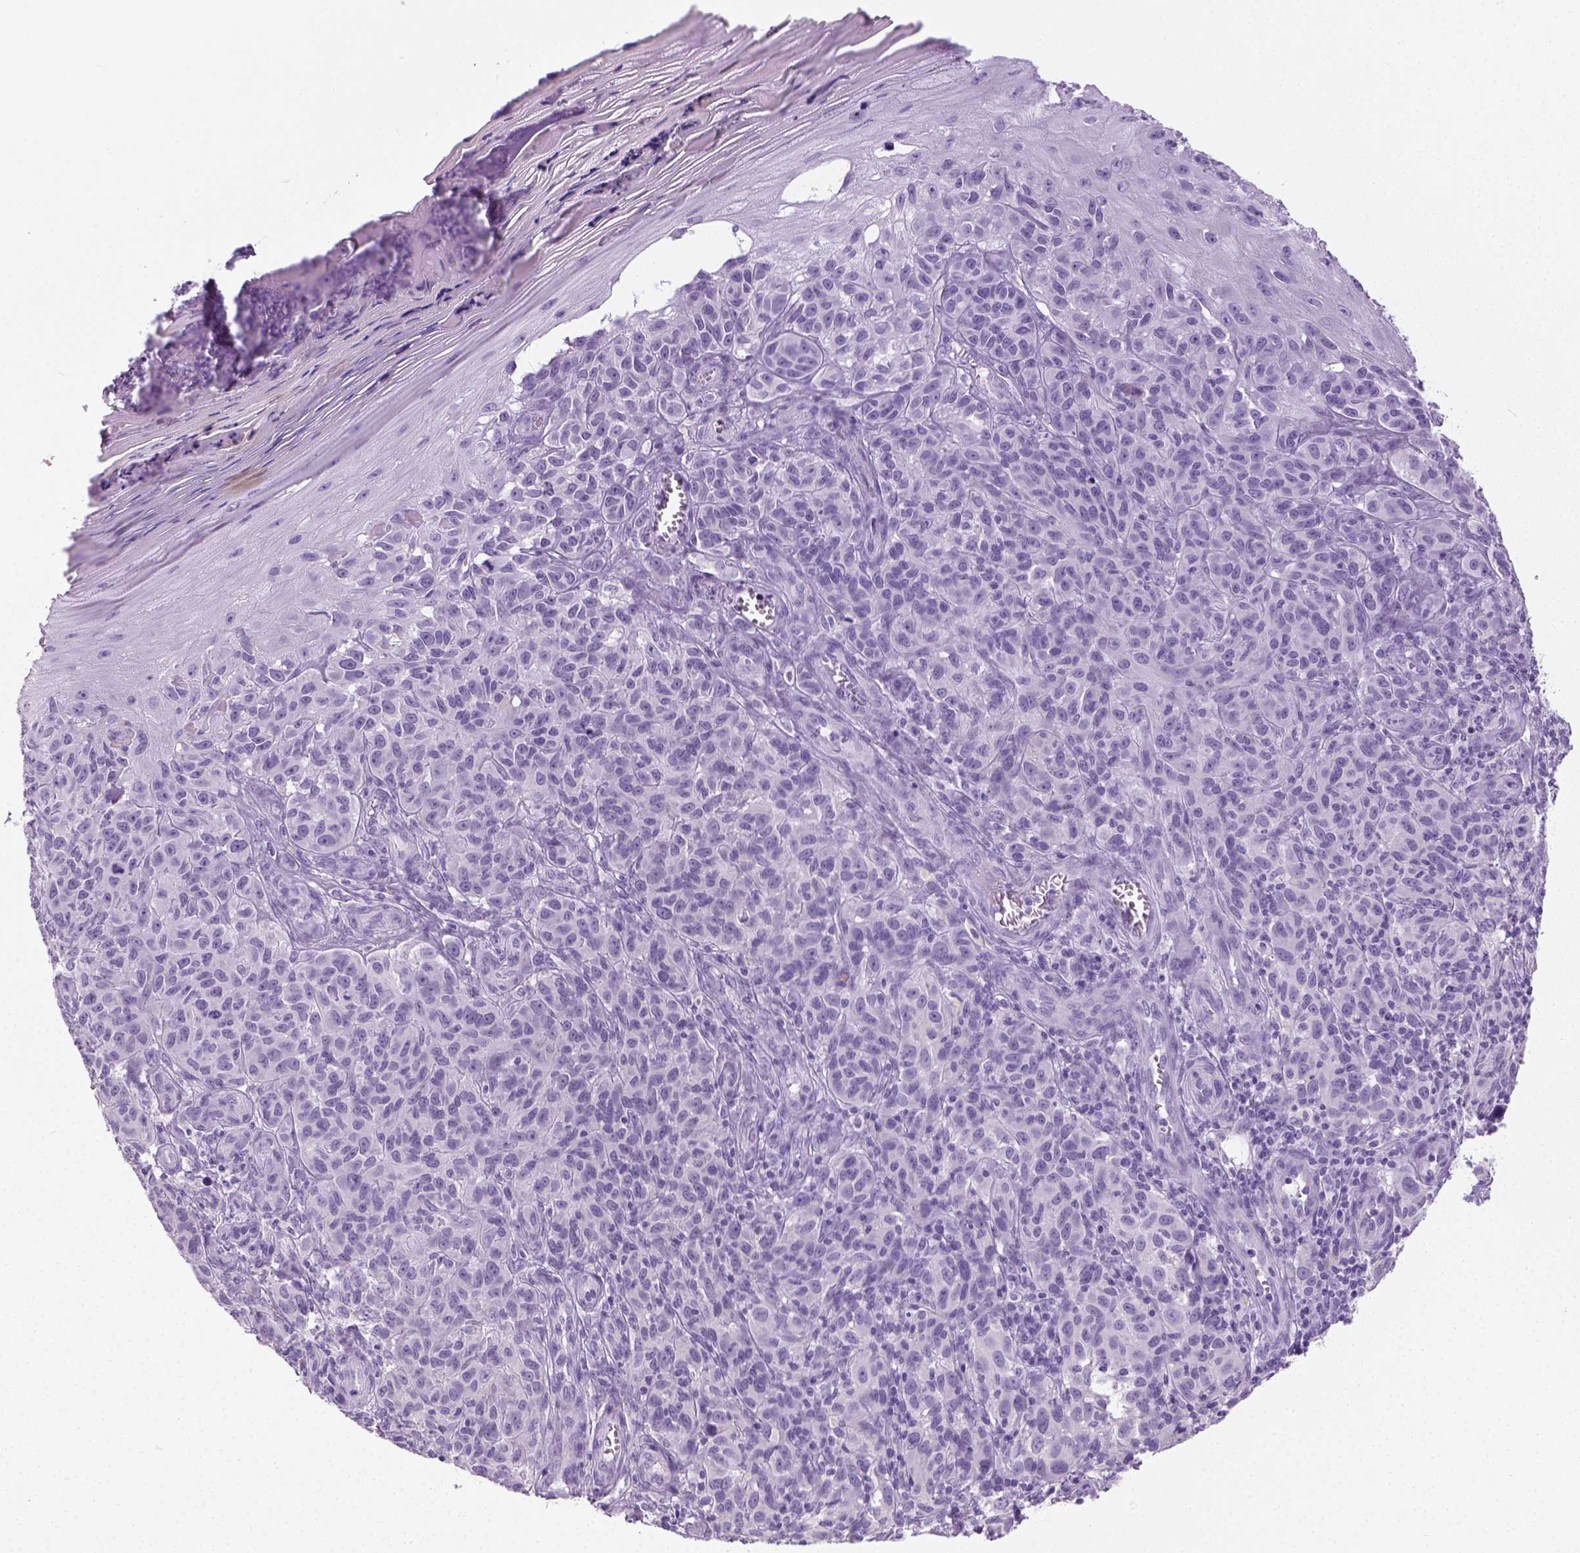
{"staining": {"intensity": "negative", "quantity": "none", "location": "none"}, "tissue": "melanoma", "cell_type": "Tumor cells", "image_type": "cancer", "snomed": [{"axis": "morphology", "description": "Malignant melanoma, NOS"}, {"axis": "topography", "description": "Skin"}], "caption": "The histopathology image displays no significant expression in tumor cells of melanoma.", "gene": "LGSN", "patient": {"sex": "female", "age": 53}}